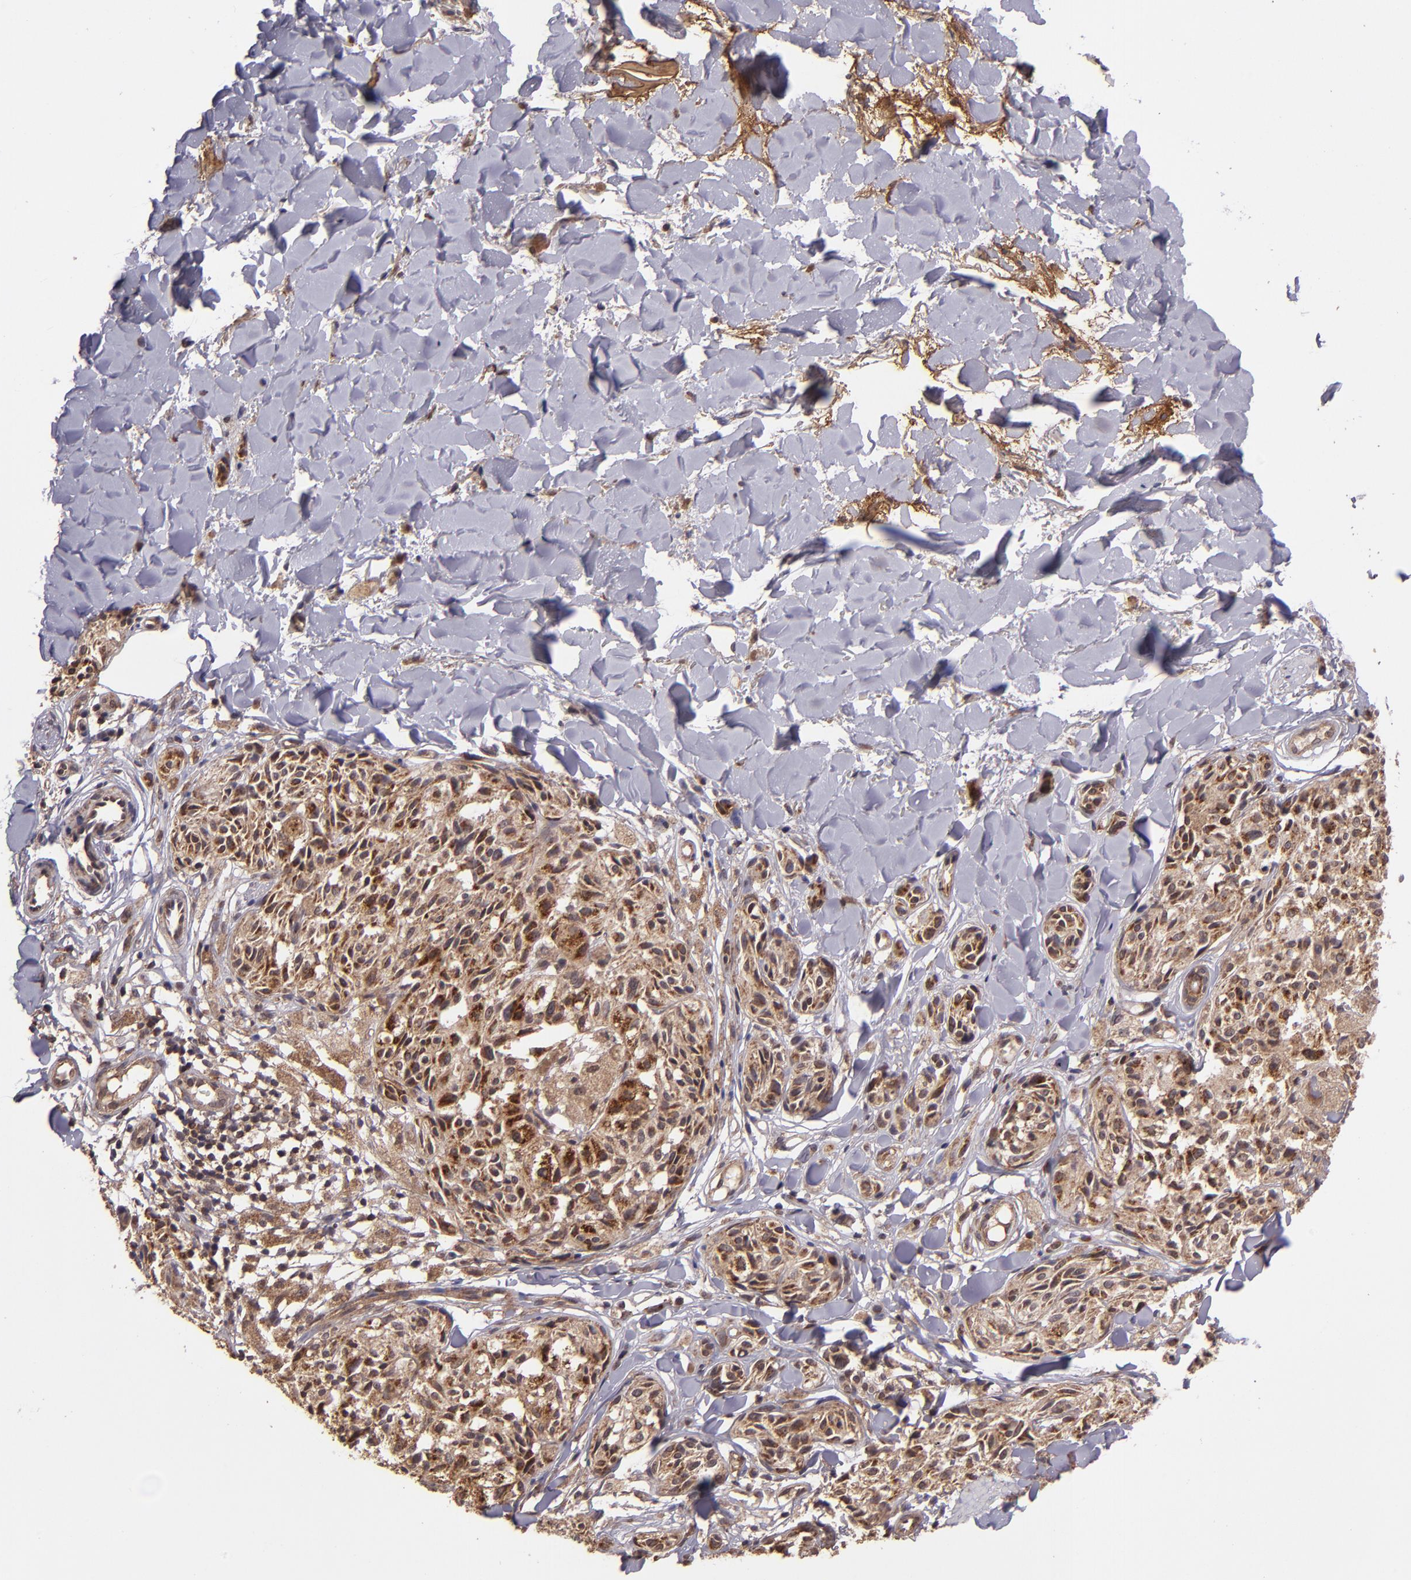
{"staining": {"intensity": "strong", "quantity": ">75%", "location": "cytoplasmic/membranous"}, "tissue": "melanoma", "cell_type": "Tumor cells", "image_type": "cancer", "snomed": [{"axis": "morphology", "description": "Malignant melanoma, Metastatic site"}, {"axis": "topography", "description": "Skin"}], "caption": "Protein analysis of malignant melanoma (metastatic site) tissue reveals strong cytoplasmic/membranous staining in approximately >75% of tumor cells. The staining was performed using DAB, with brown indicating positive protein expression. Nuclei are stained blue with hematoxylin.", "gene": "USP51", "patient": {"sex": "female", "age": 66}}